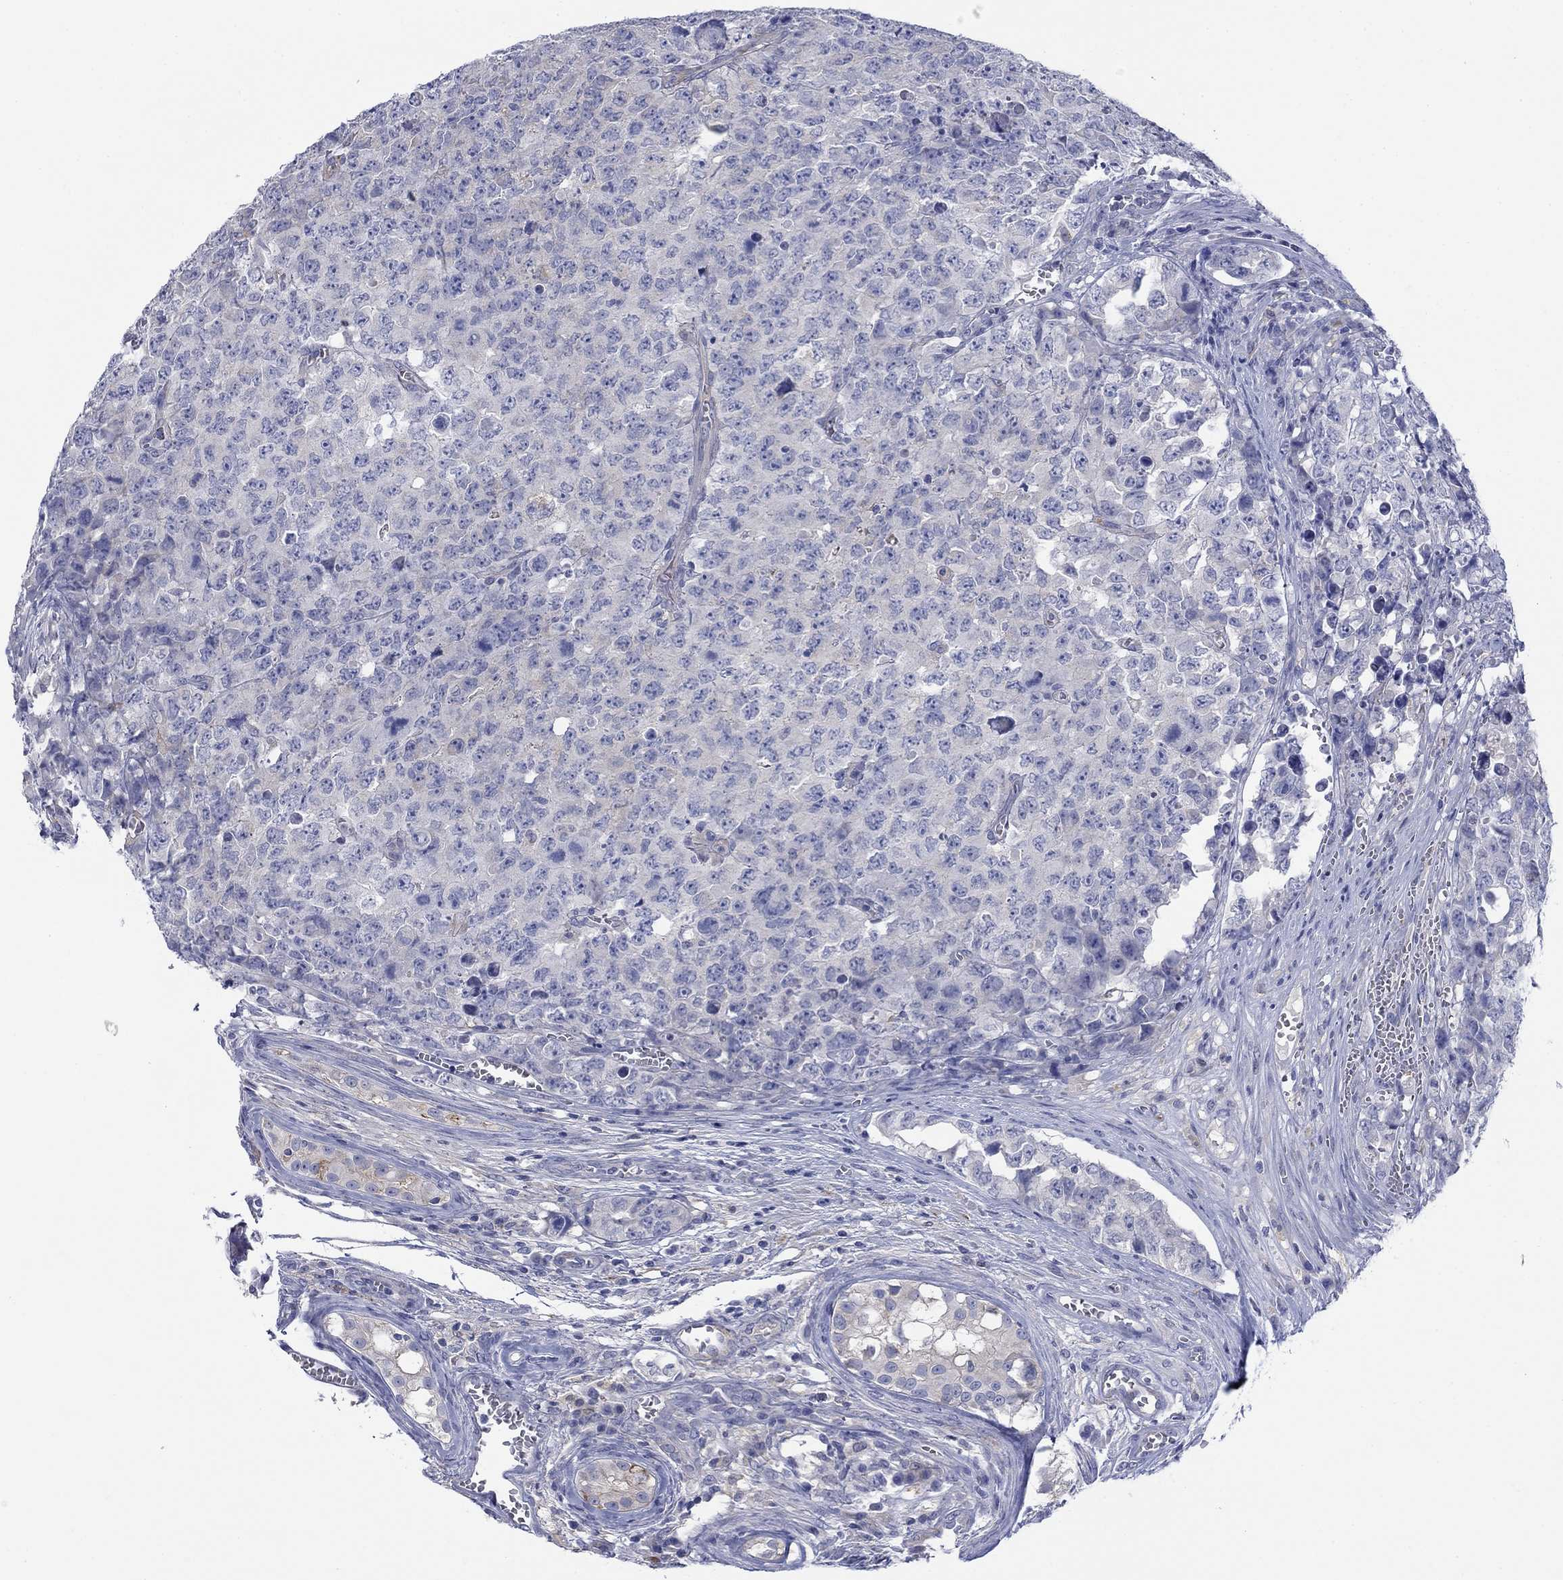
{"staining": {"intensity": "negative", "quantity": "none", "location": "none"}, "tissue": "testis cancer", "cell_type": "Tumor cells", "image_type": "cancer", "snomed": [{"axis": "morphology", "description": "Carcinoma, Embryonal, NOS"}, {"axis": "topography", "description": "Testis"}], "caption": "Immunohistochemistry (IHC) histopathology image of embryonal carcinoma (testis) stained for a protein (brown), which displays no staining in tumor cells. (Brightfield microscopy of DAB (3,3'-diaminobenzidine) immunohistochemistry at high magnification).", "gene": "PTPRZ1", "patient": {"sex": "male", "age": 23}}